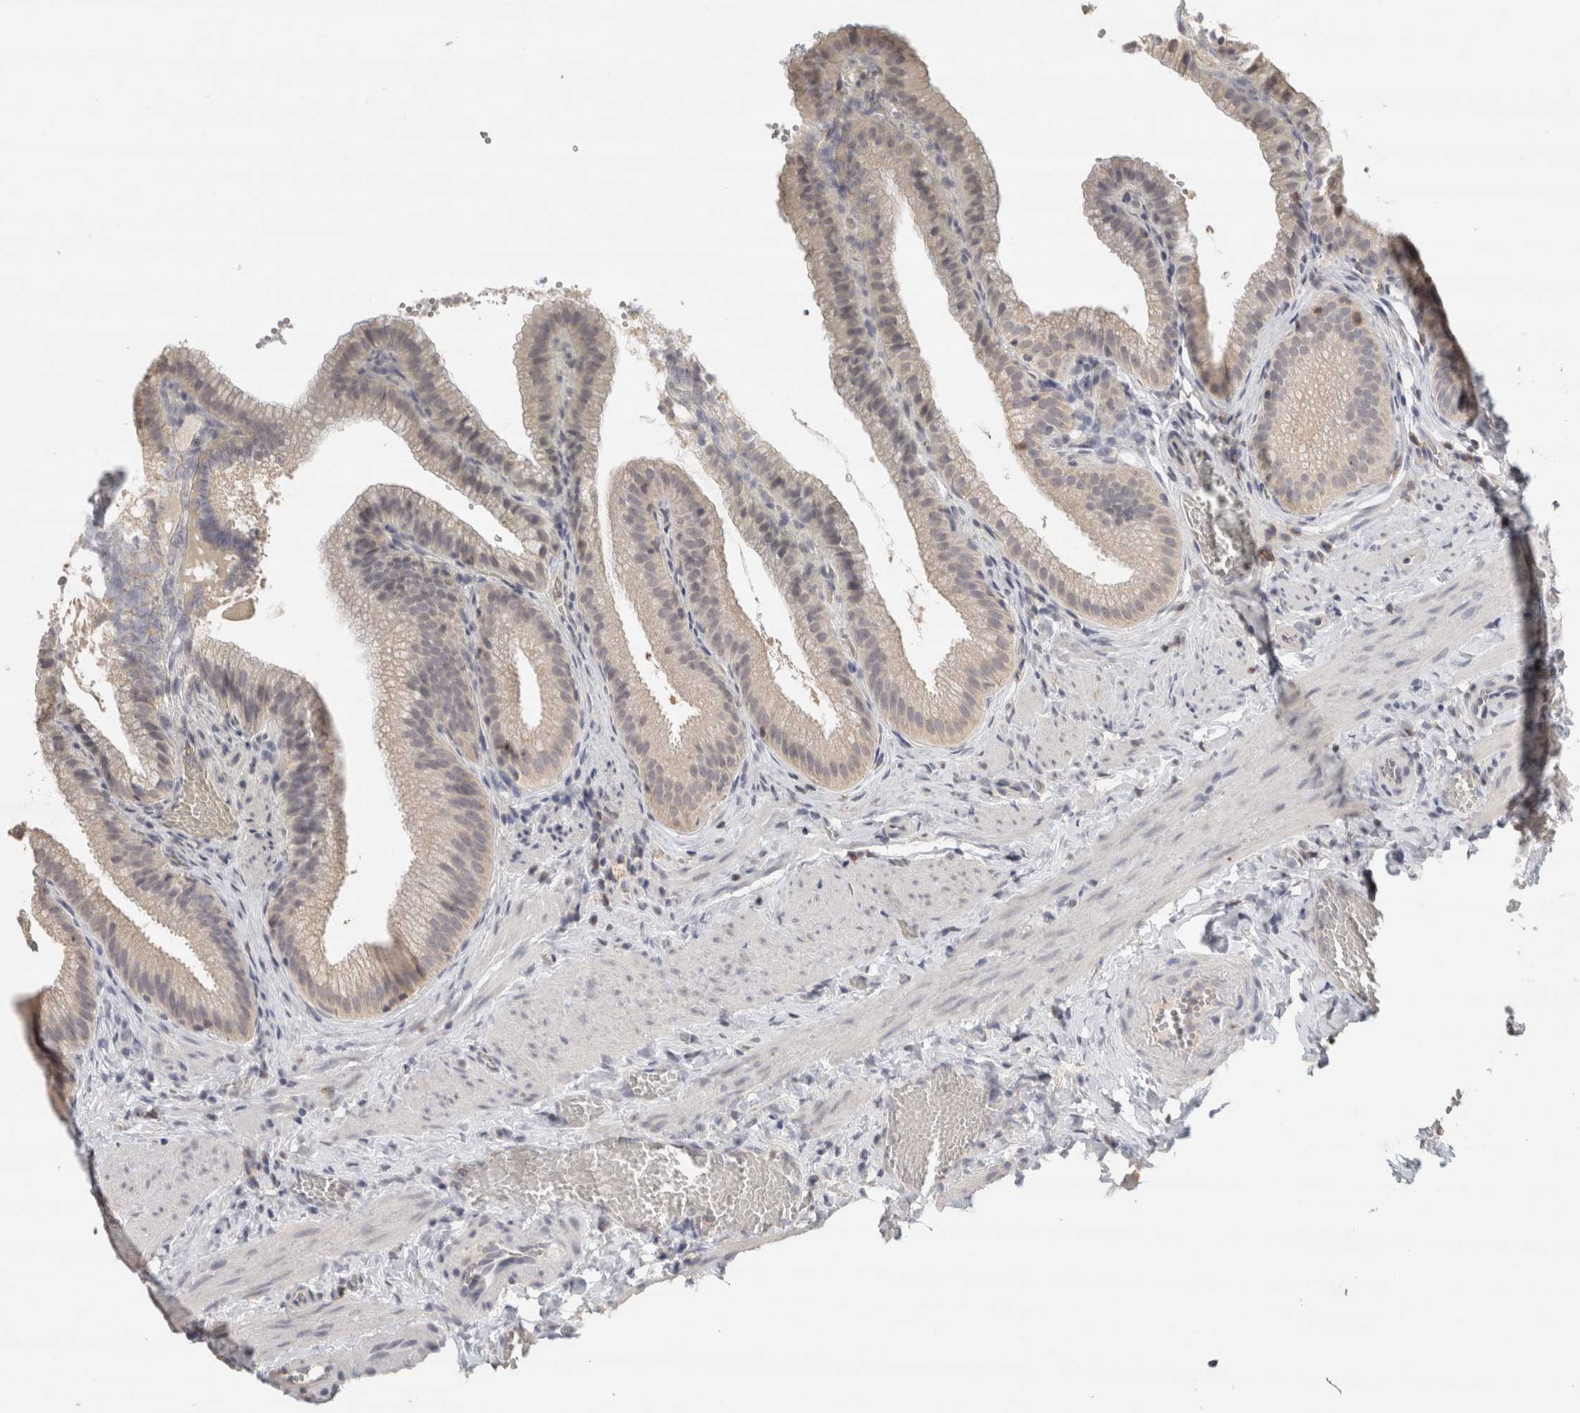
{"staining": {"intensity": "weak", "quantity": "25%-75%", "location": "cytoplasmic/membranous"}, "tissue": "gallbladder", "cell_type": "Glandular cells", "image_type": "normal", "snomed": [{"axis": "morphology", "description": "Normal tissue, NOS"}, {"axis": "topography", "description": "Gallbladder"}], "caption": "Glandular cells show low levels of weak cytoplasmic/membranous expression in about 25%-75% of cells in unremarkable gallbladder. (Brightfield microscopy of DAB IHC at high magnification).", "gene": "TRAT1", "patient": {"sex": "male", "age": 38}}